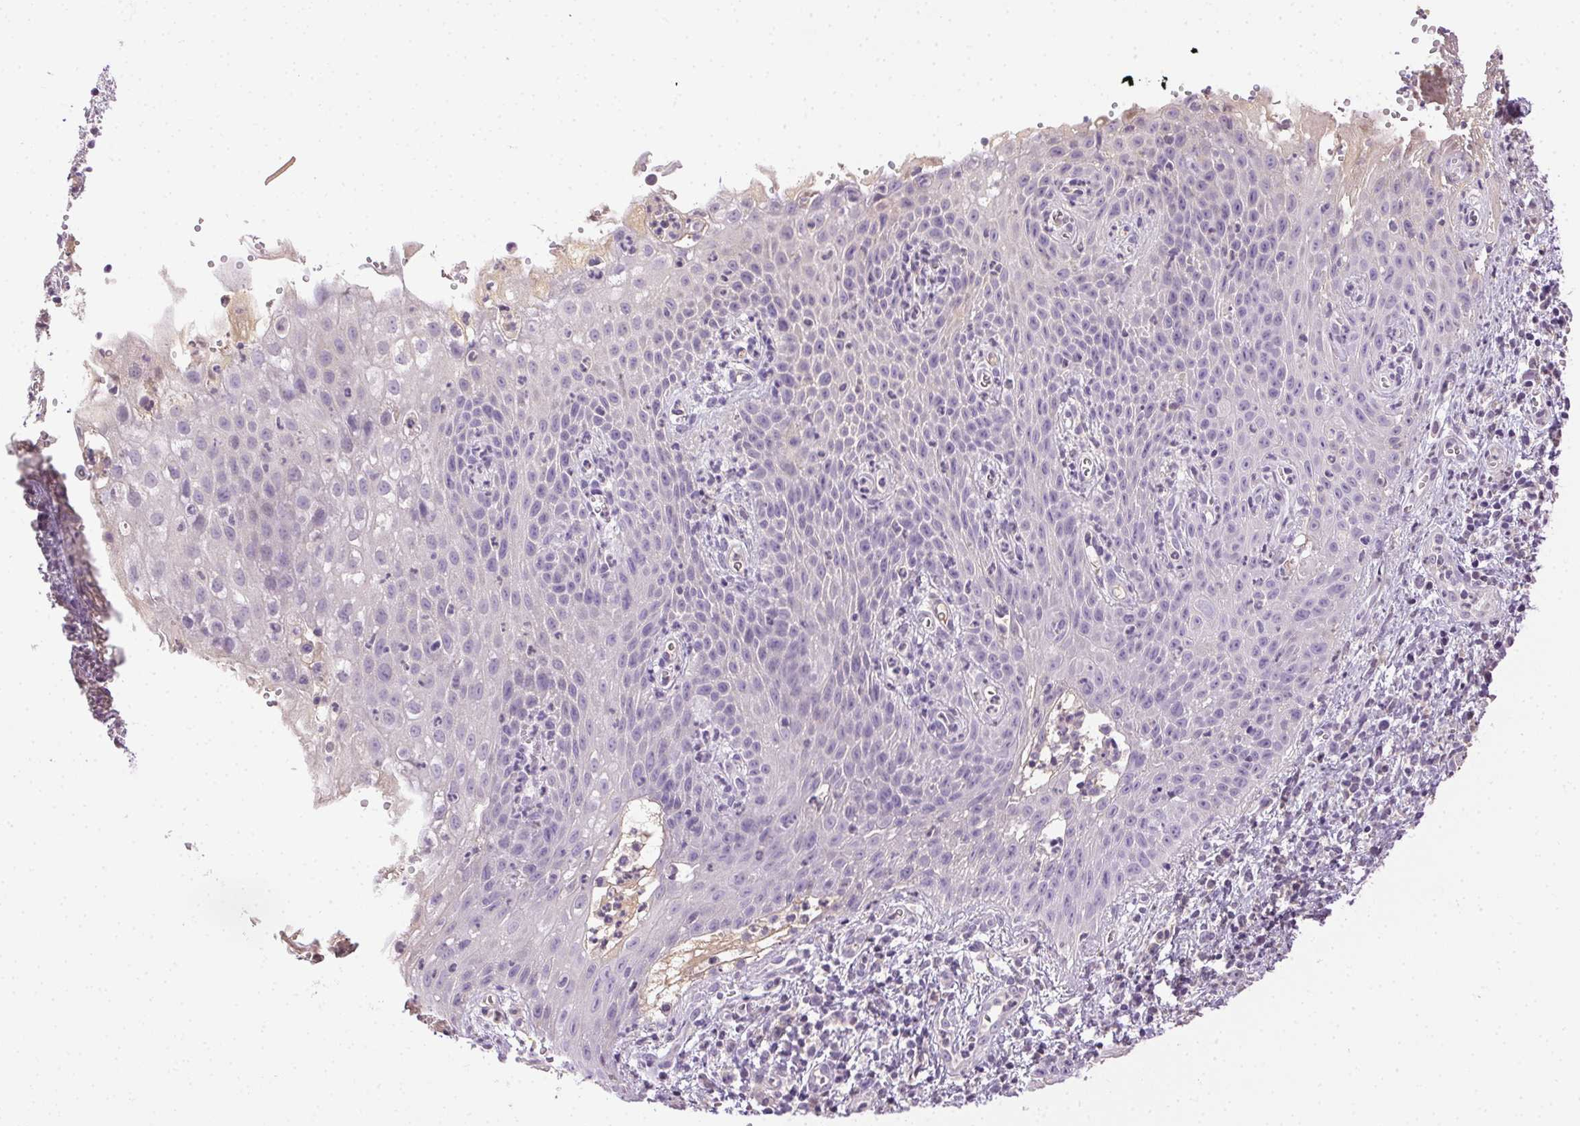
{"staining": {"intensity": "negative", "quantity": "none", "location": "none"}, "tissue": "cervical cancer", "cell_type": "Tumor cells", "image_type": "cancer", "snomed": [{"axis": "morphology", "description": "Squamous cell carcinoma, NOS"}, {"axis": "topography", "description": "Cervix"}], "caption": "The histopathology image reveals no significant staining in tumor cells of cervical squamous cell carcinoma.", "gene": "BPIFB2", "patient": {"sex": "female", "age": 30}}